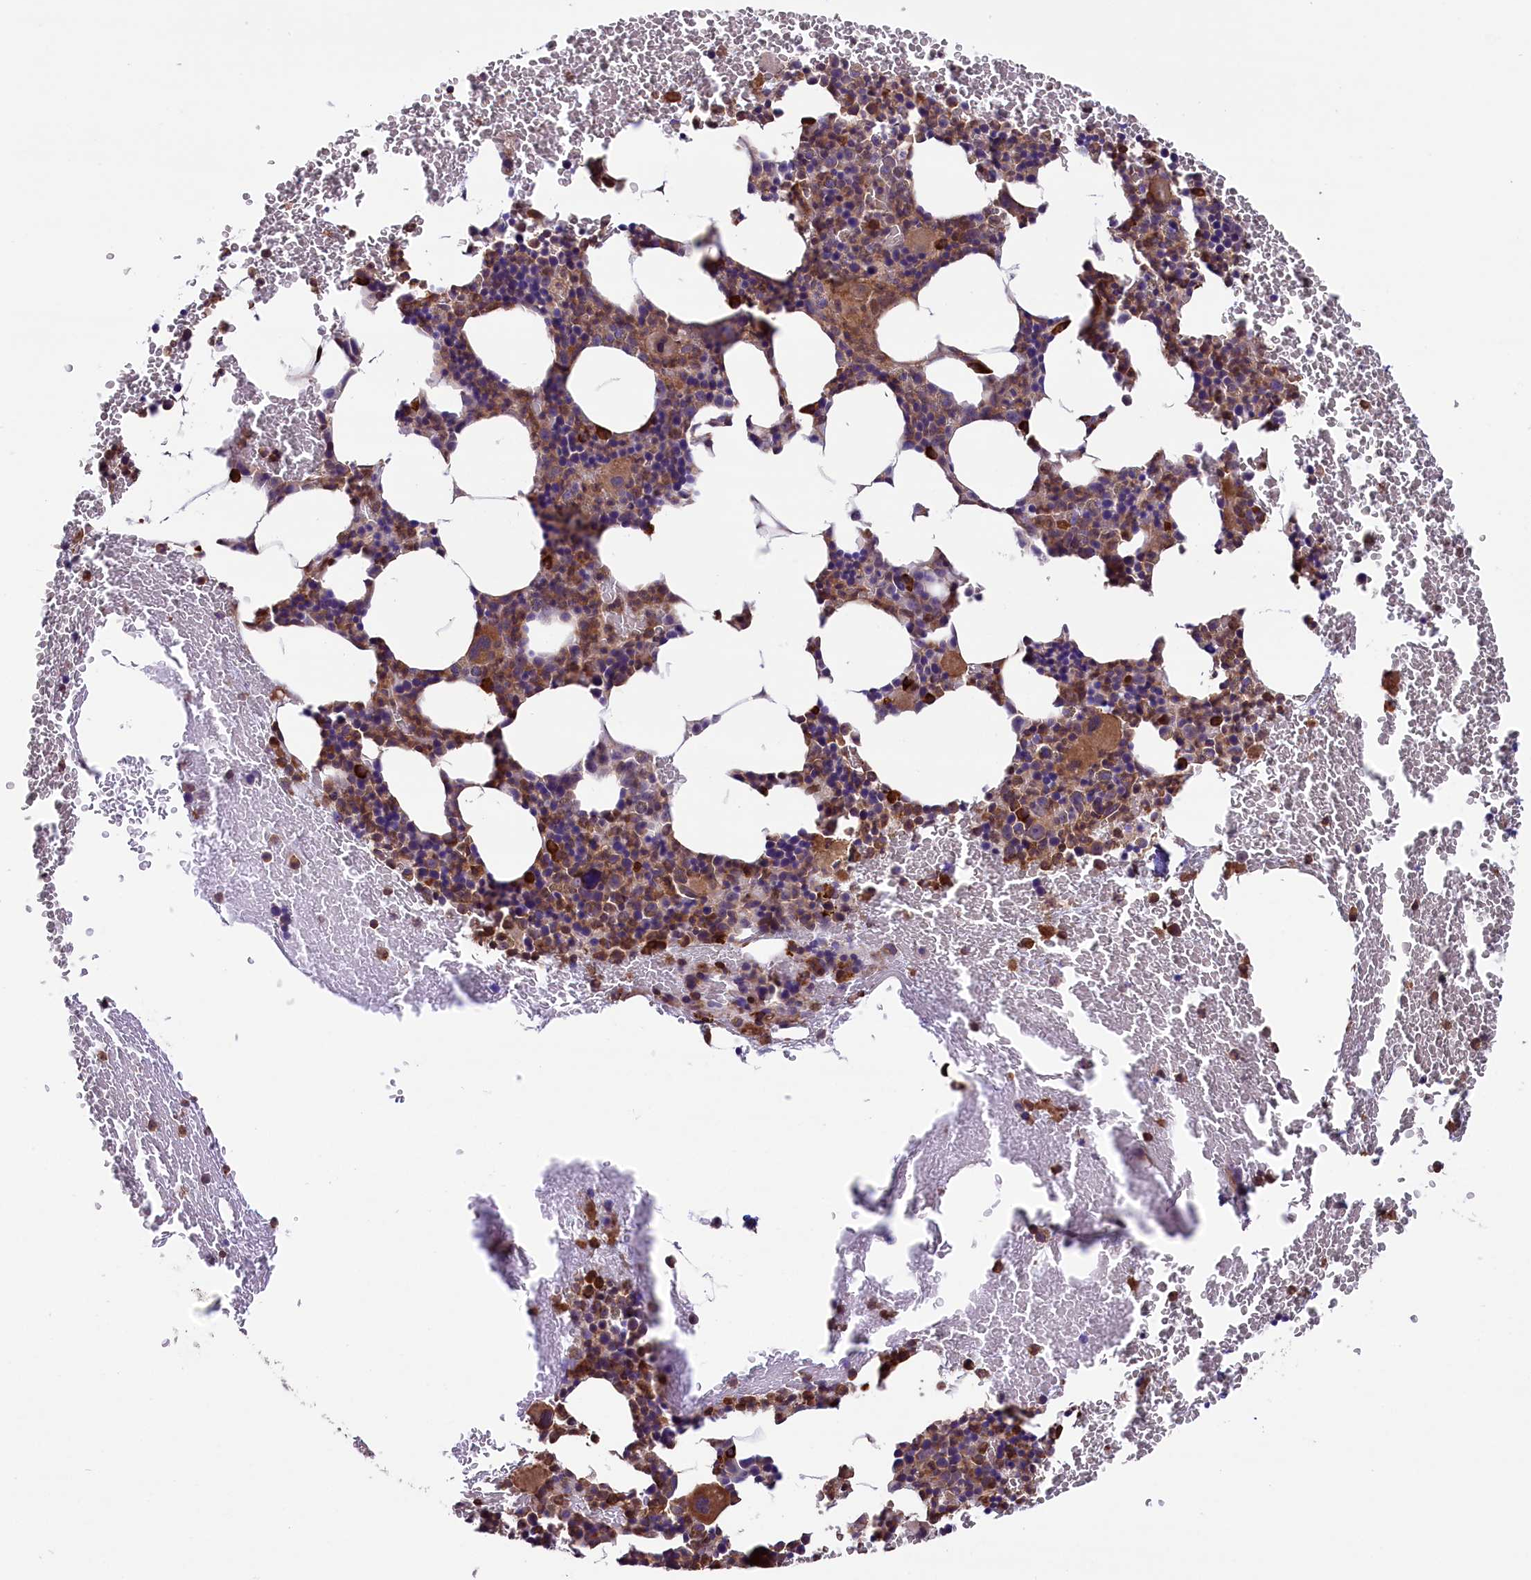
{"staining": {"intensity": "moderate", "quantity": "25%-75%", "location": "cytoplasmic/membranous"}, "tissue": "bone marrow", "cell_type": "Hematopoietic cells", "image_type": "normal", "snomed": [{"axis": "morphology", "description": "Normal tissue, NOS"}, {"axis": "topography", "description": "Bone marrow"}], "caption": "Moderate cytoplasmic/membranous positivity is appreciated in about 25%-75% of hematopoietic cells in normal bone marrow.", "gene": "RIC8A", "patient": {"sex": "male", "age": 75}}